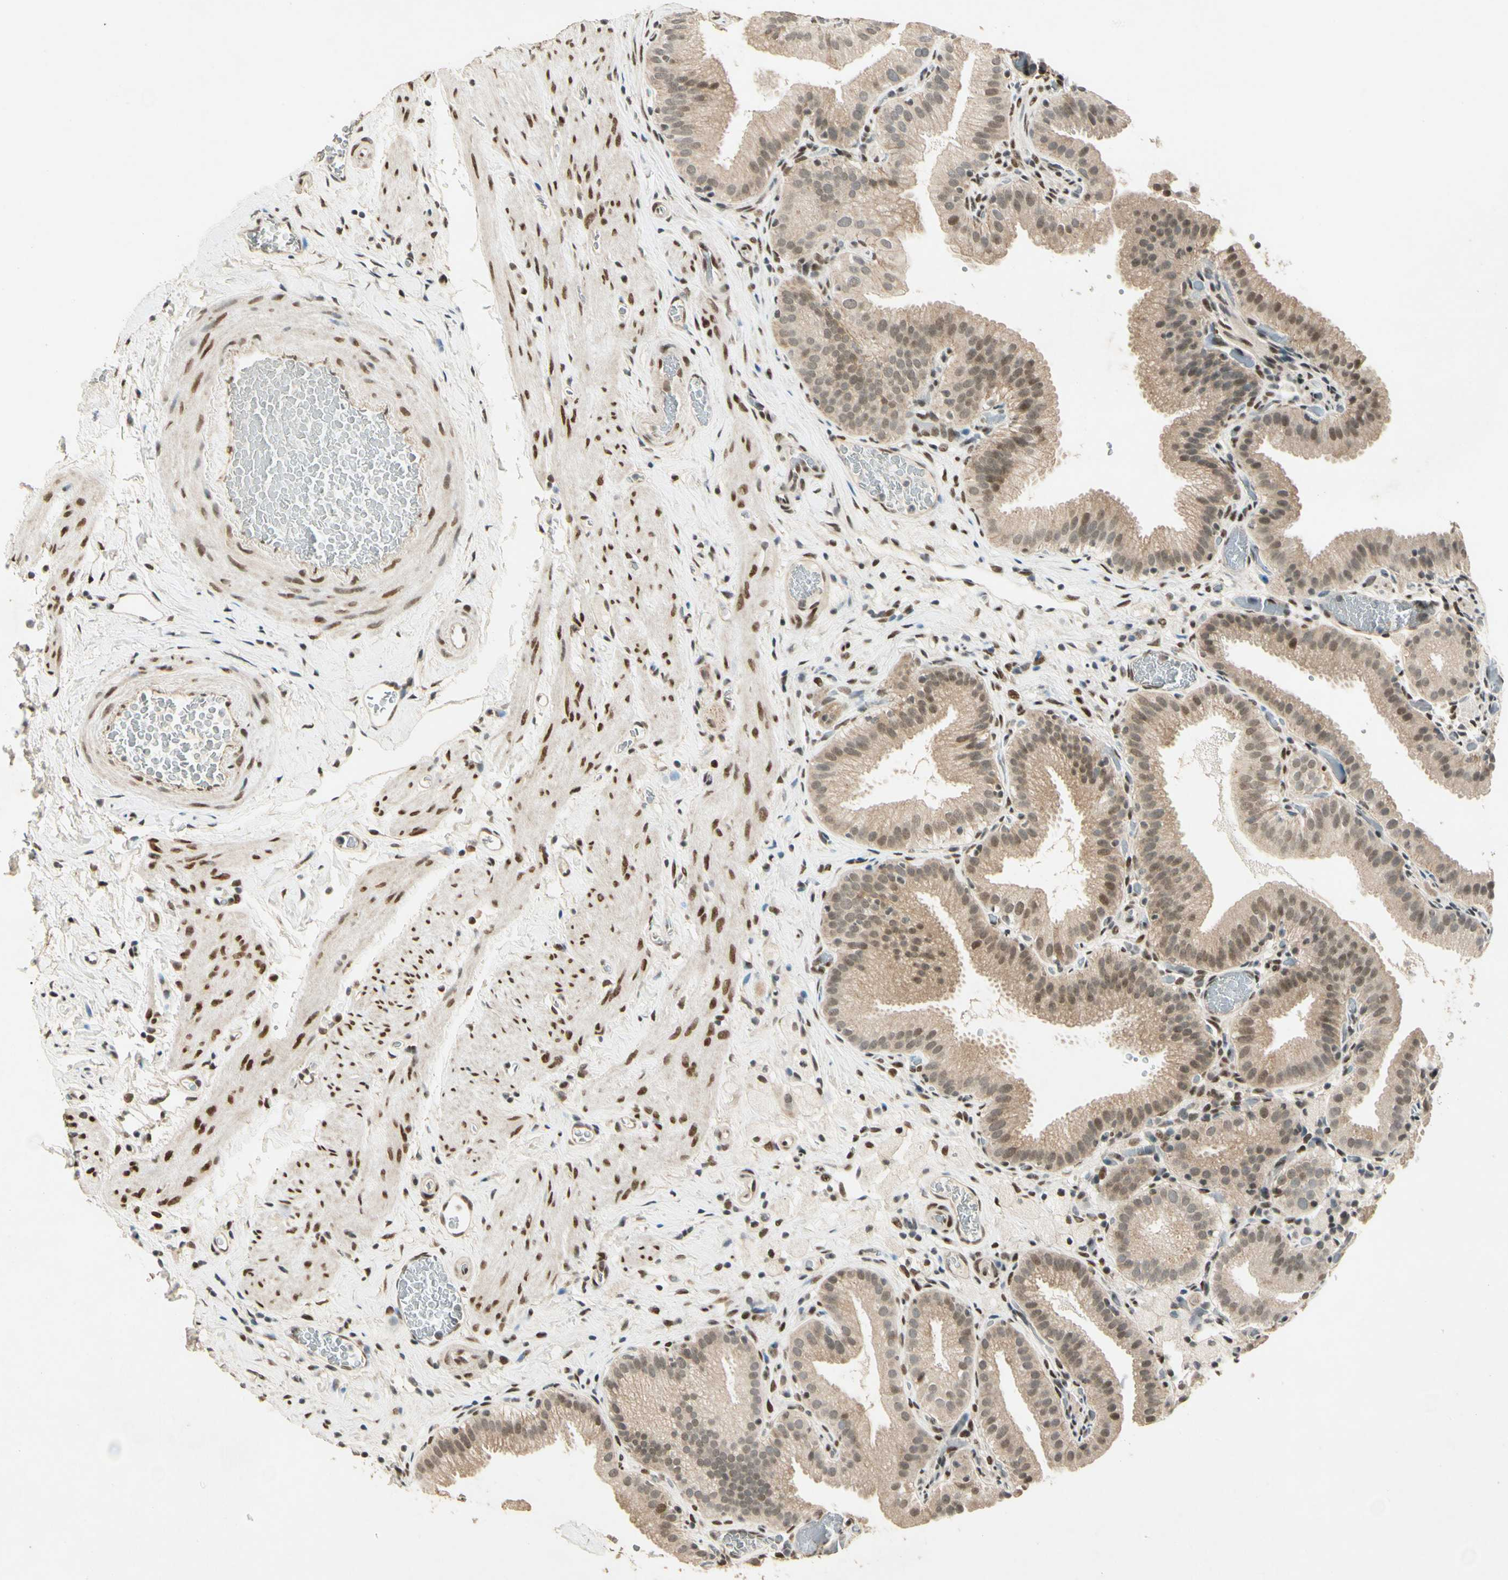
{"staining": {"intensity": "weak", "quantity": ">75%", "location": "cytoplasmic/membranous,nuclear"}, "tissue": "gallbladder", "cell_type": "Glandular cells", "image_type": "normal", "snomed": [{"axis": "morphology", "description": "Normal tissue, NOS"}, {"axis": "topography", "description": "Gallbladder"}], "caption": "Protein expression analysis of benign gallbladder displays weak cytoplasmic/membranous,nuclear expression in about >75% of glandular cells.", "gene": "ZBTB4", "patient": {"sex": "male", "age": 54}}